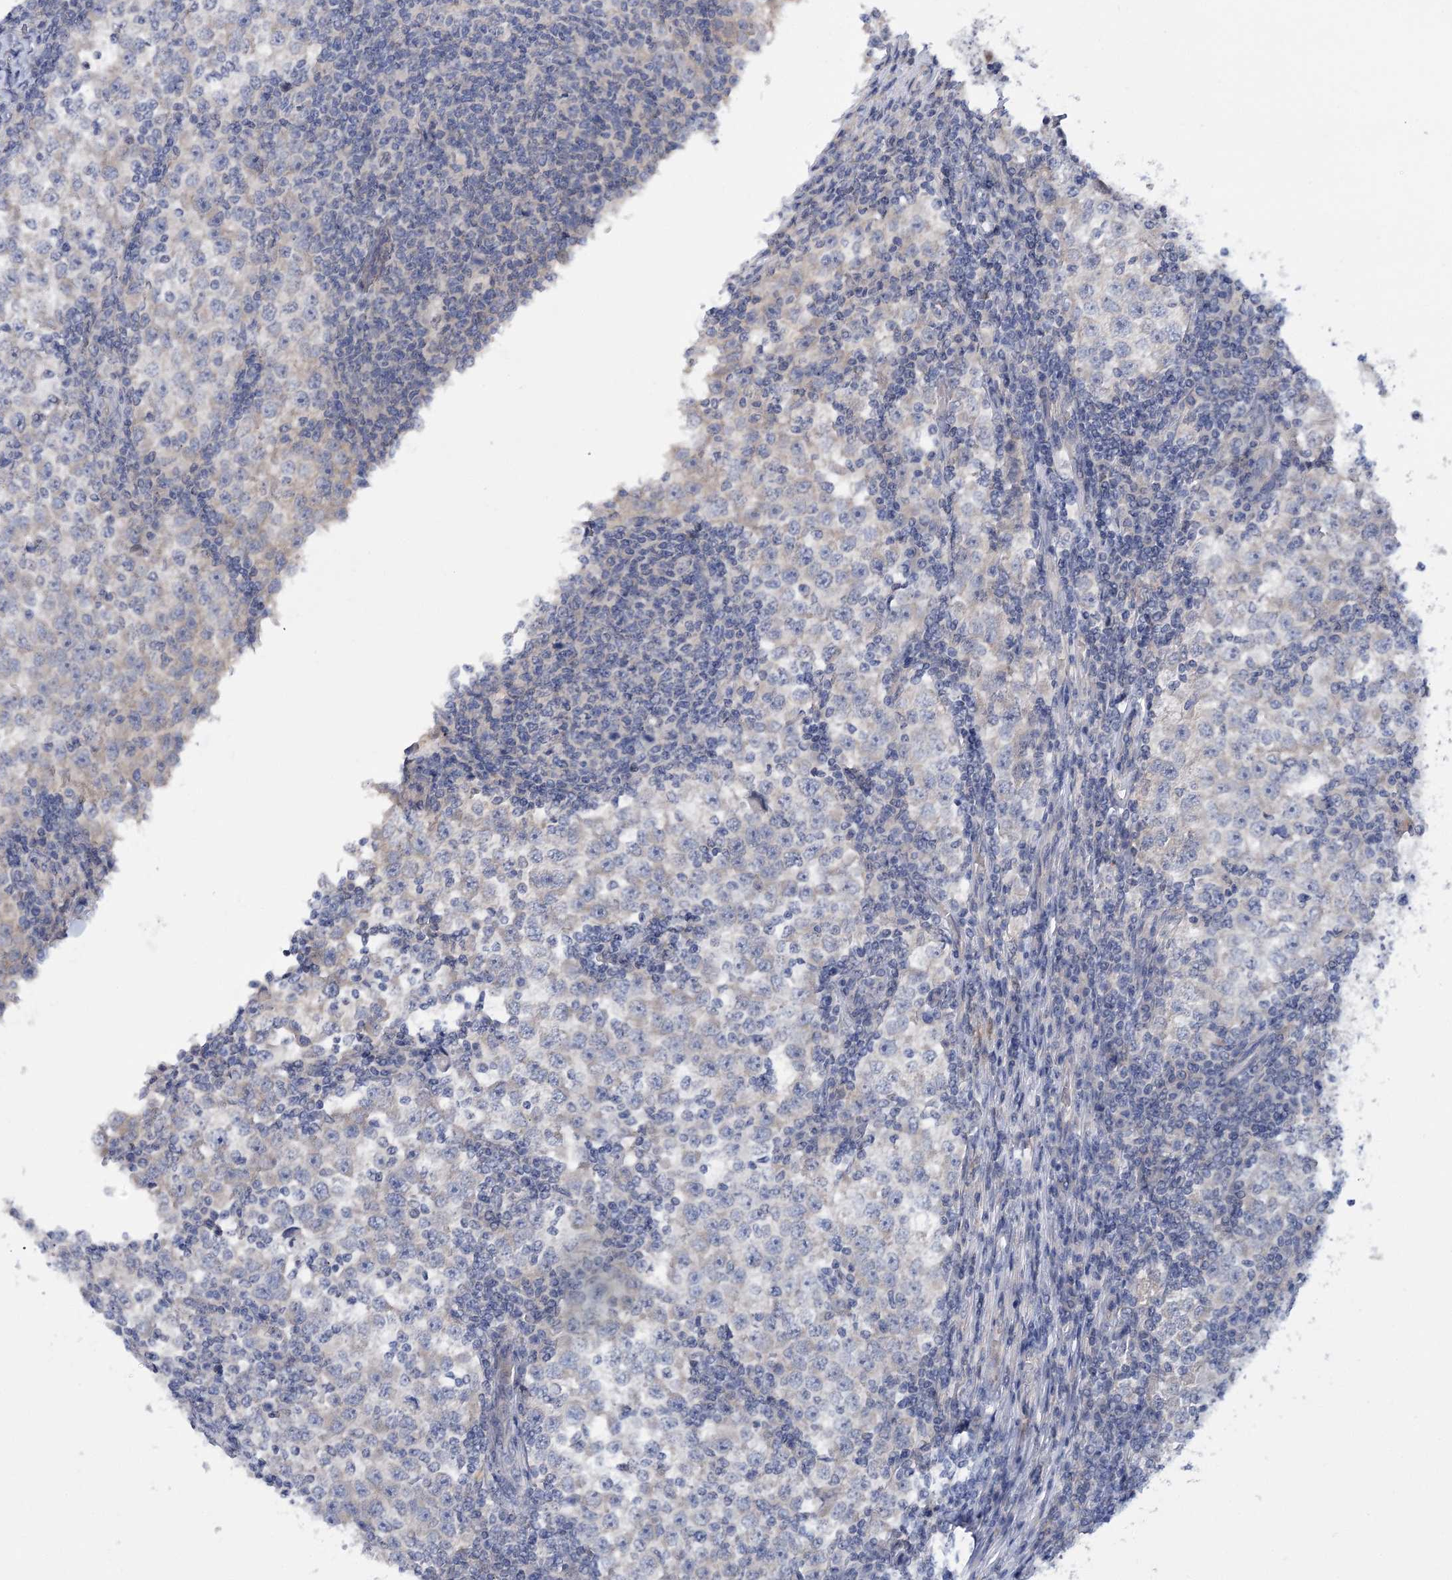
{"staining": {"intensity": "negative", "quantity": "none", "location": "none"}, "tissue": "testis cancer", "cell_type": "Tumor cells", "image_type": "cancer", "snomed": [{"axis": "morphology", "description": "Seminoma, NOS"}, {"axis": "topography", "description": "Testis"}], "caption": "There is no significant positivity in tumor cells of testis cancer.", "gene": "DCUN1D1", "patient": {"sex": "male", "age": 65}}